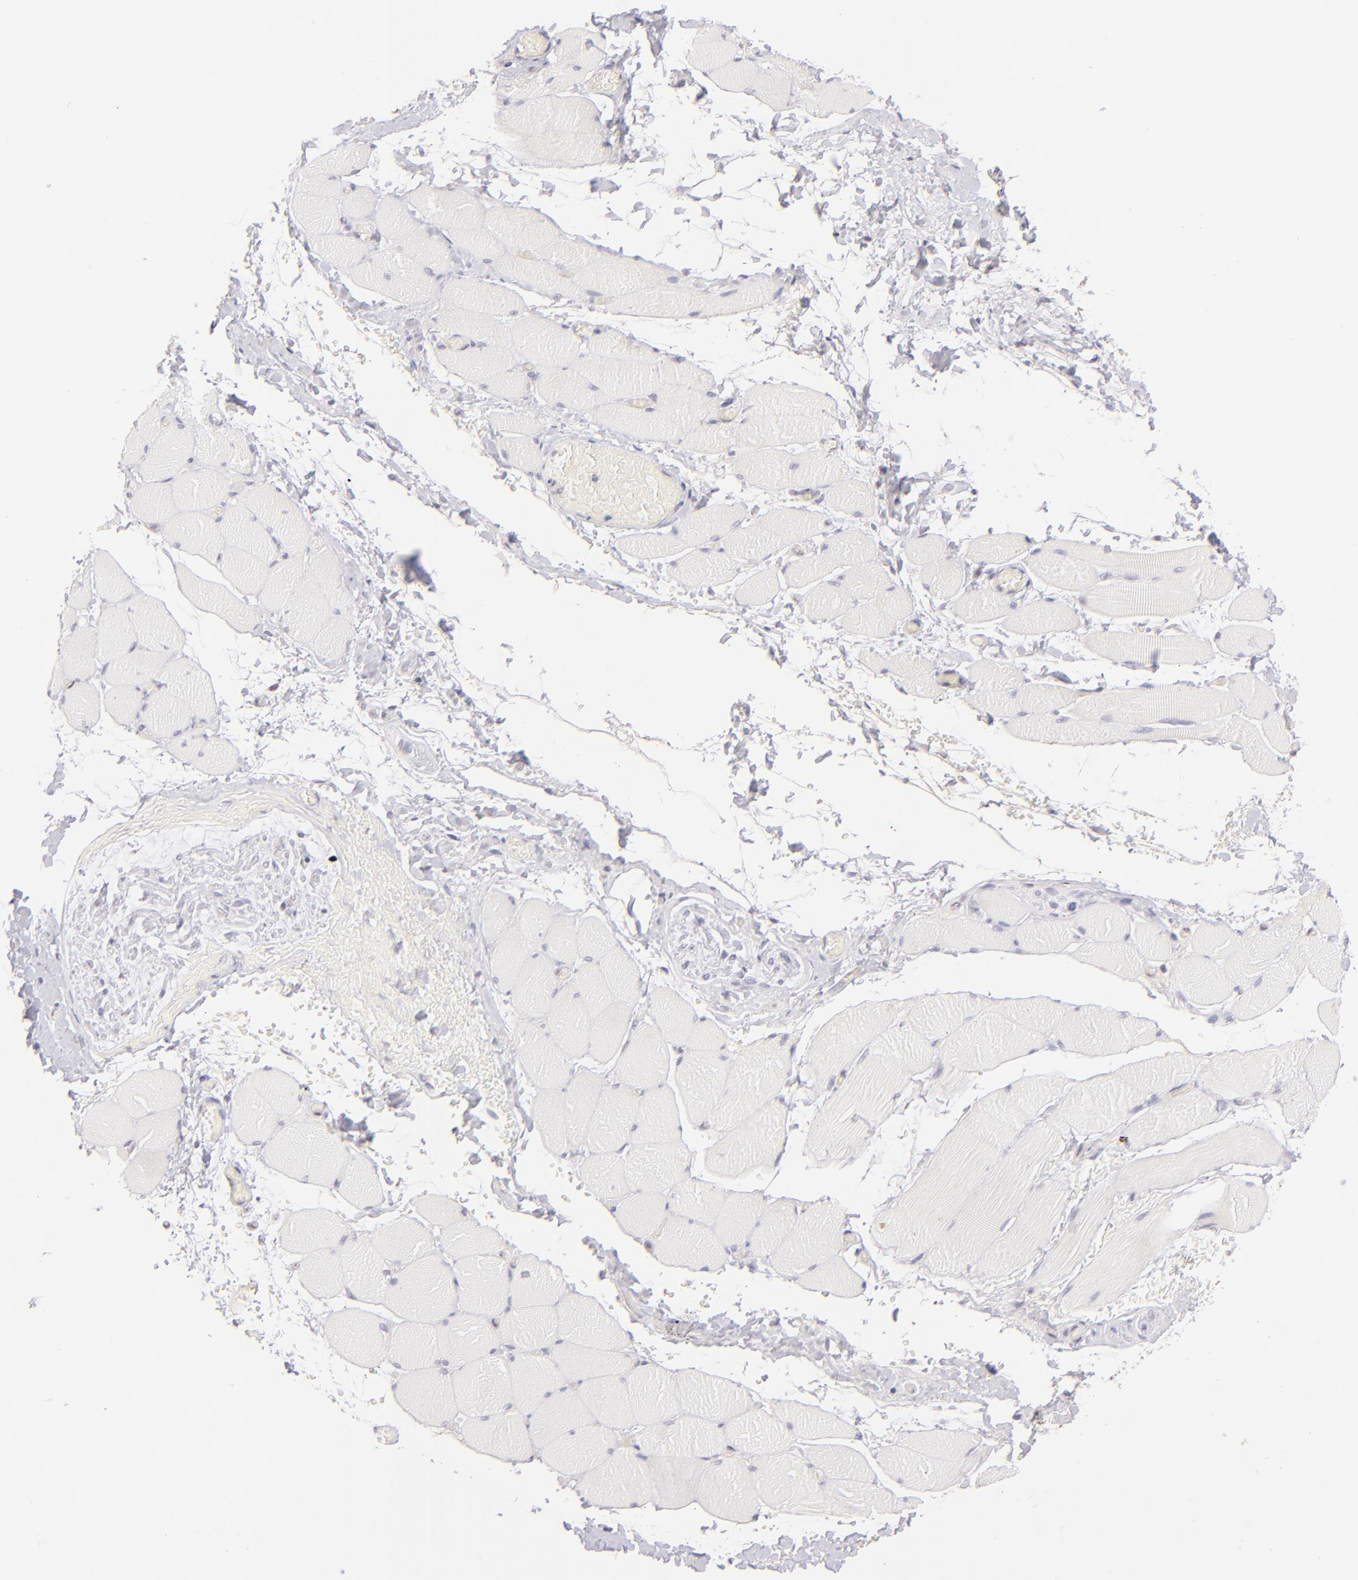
{"staining": {"intensity": "negative", "quantity": "none", "location": "none"}, "tissue": "skeletal muscle", "cell_type": "Myocytes", "image_type": "normal", "snomed": [{"axis": "morphology", "description": "Normal tissue, NOS"}, {"axis": "topography", "description": "Skeletal muscle"}, {"axis": "topography", "description": "Soft tissue"}], "caption": "Image shows no protein staining in myocytes of normal skeletal muscle.", "gene": "MAGEA1", "patient": {"sex": "female", "age": 58}}